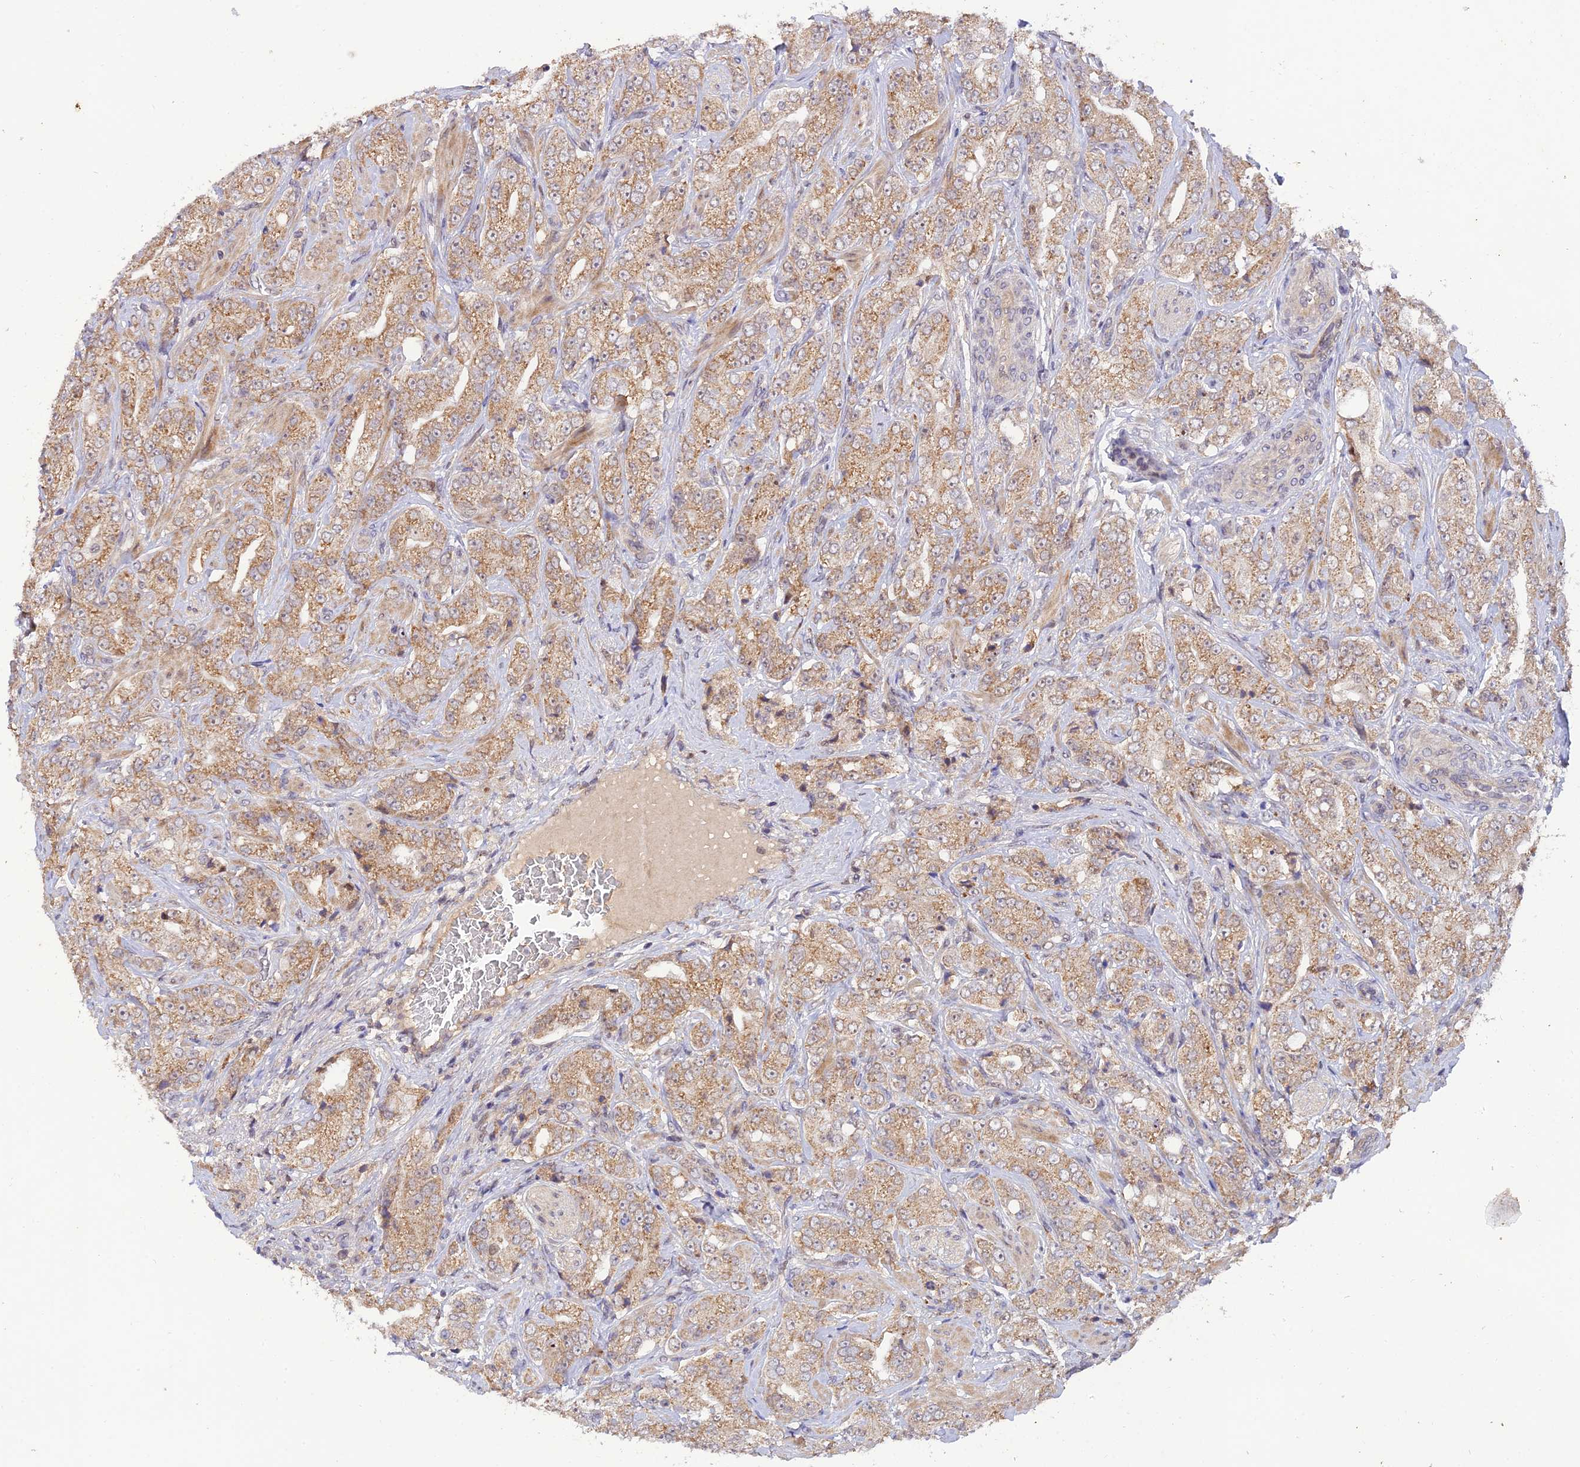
{"staining": {"intensity": "moderate", "quantity": ">75%", "location": "cytoplasmic/membranous"}, "tissue": "prostate cancer", "cell_type": "Tumor cells", "image_type": "cancer", "snomed": [{"axis": "morphology", "description": "Adenocarcinoma, Low grade"}, {"axis": "topography", "description": "Prostate"}], "caption": "Immunohistochemistry (IHC) (DAB) staining of human prostate cancer shows moderate cytoplasmic/membranous protein positivity in approximately >75% of tumor cells.", "gene": "REV1", "patient": {"sex": "male", "age": 67}}